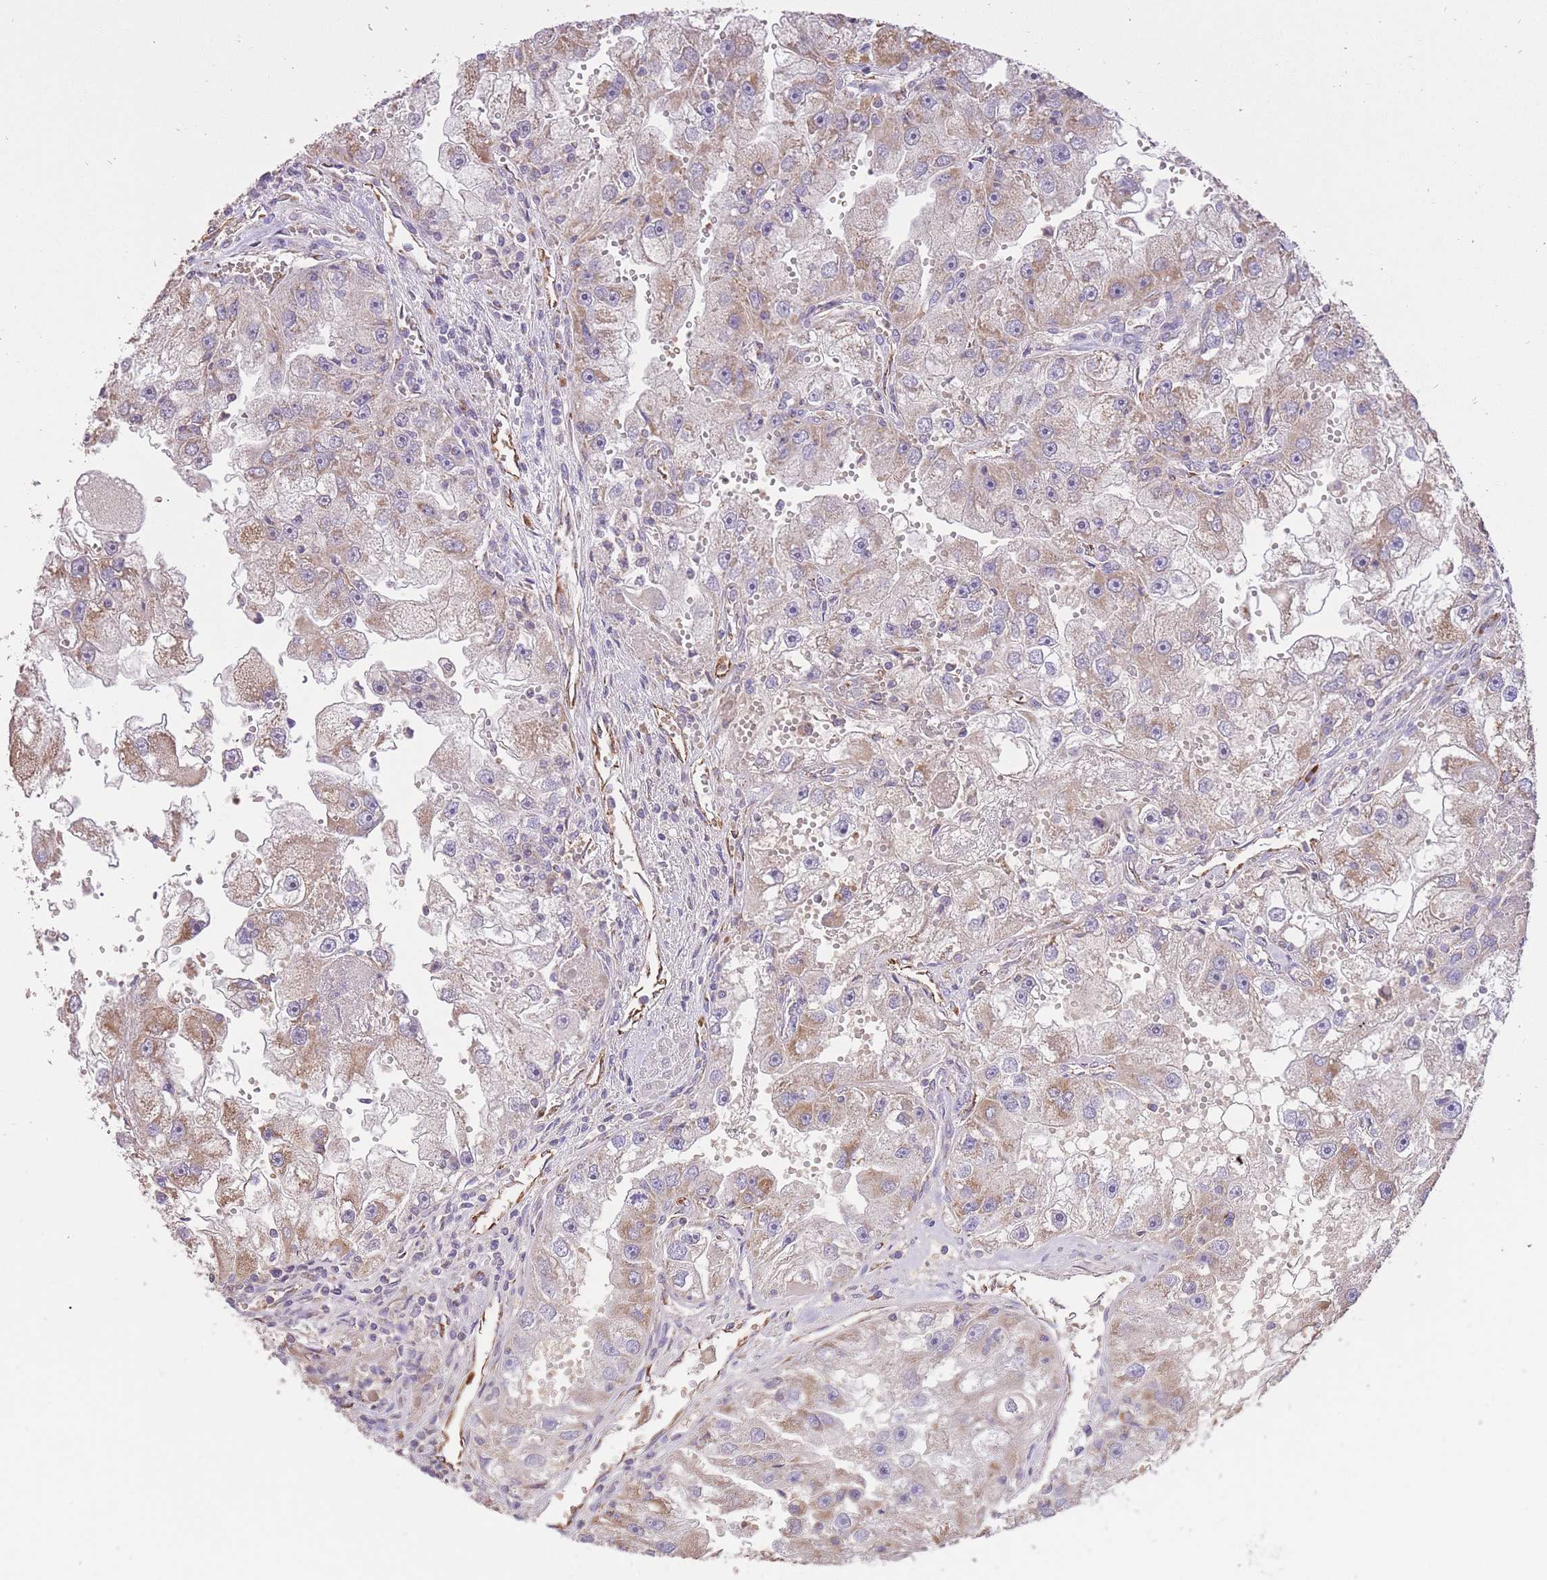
{"staining": {"intensity": "moderate", "quantity": "25%-75%", "location": "cytoplasmic/membranous"}, "tissue": "renal cancer", "cell_type": "Tumor cells", "image_type": "cancer", "snomed": [{"axis": "morphology", "description": "Adenocarcinoma, NOS"}, {"axis": "topography", "description": "Kidney"}], "caption": "Protein analysis of renal cancer (adenocarcinoma) tissue demonstrates moderate cytoplasmic/membranous staining in about 25%-75% of tumor cells.", "gene": "PREP", "patient": {"sex": "male", "age": 63}}